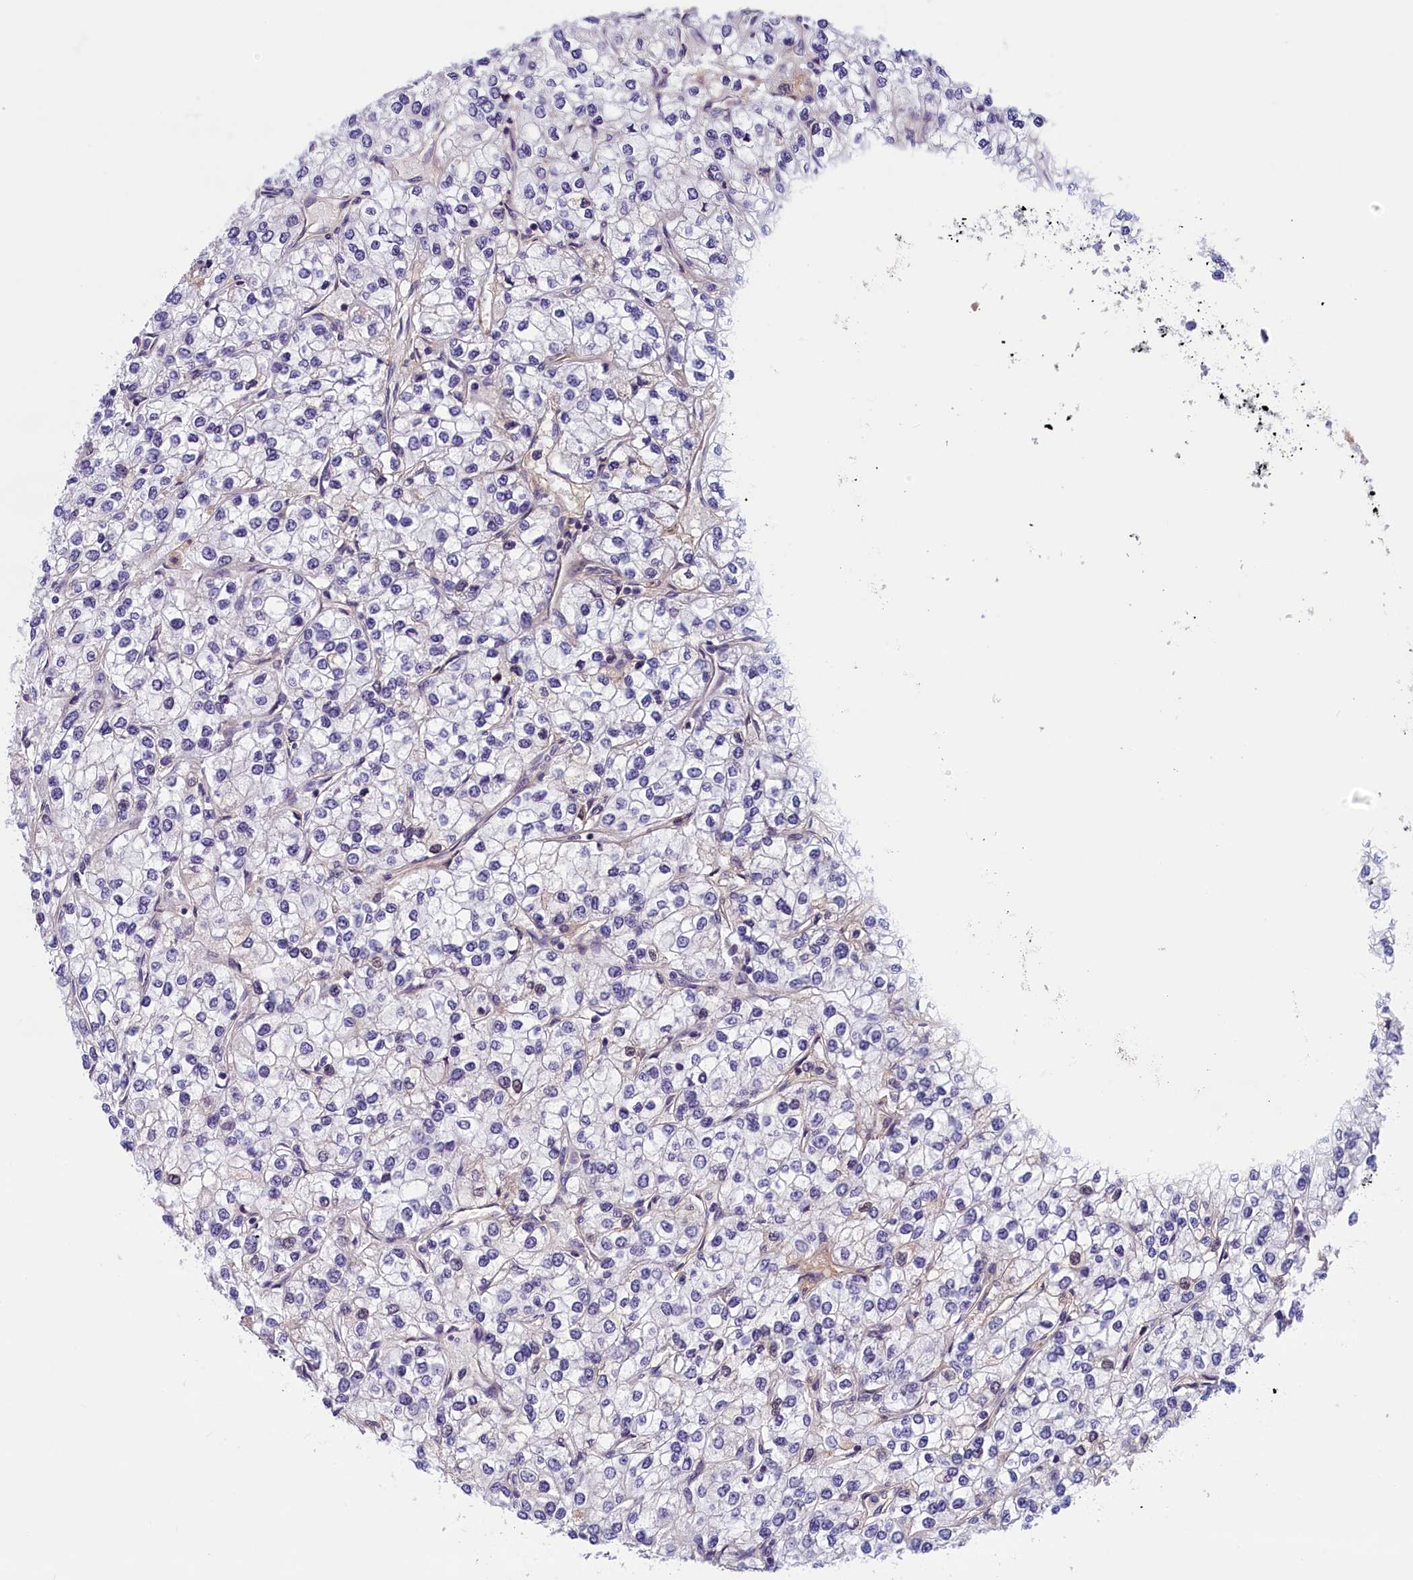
{"staining": {"intensity": "negative", "quantity": "none", "location": "none"}, "tissue": "renal cancer", "cell_type": "Tumor cells", "image_type": "cancer", "snomed": [{"axis": "morphology", "description": "Adenocarcinoma, NOS"}, {"axis": "topography", "description": "Kidney"}], "caption": "A micrograph of human renal adenocarcinoma is negative for staining in tumor cells.", "gene": "BCL2L13", "patient": {"sex": "male", "age": 80}}